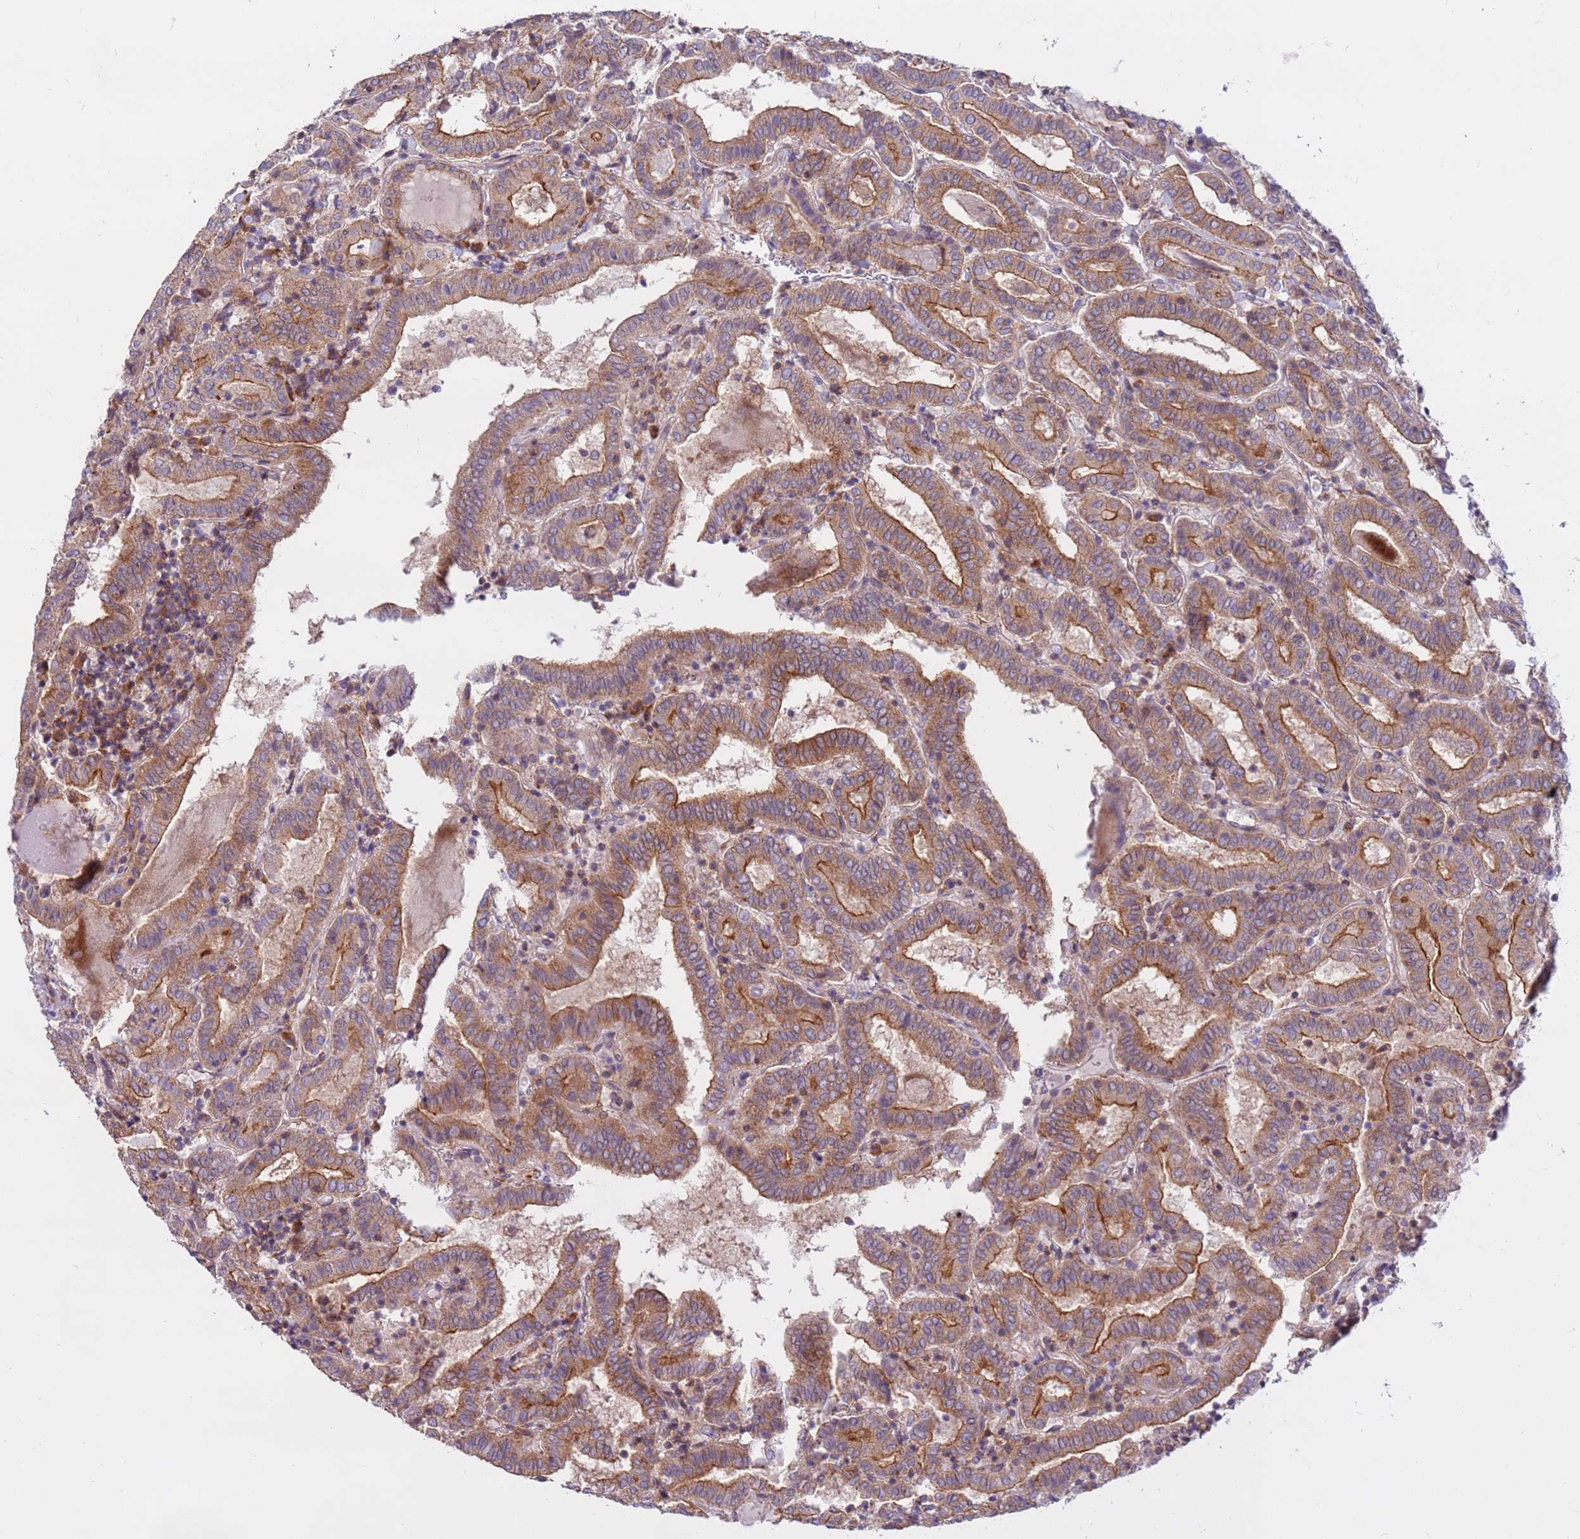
{"staining": {"intensity": "moderate", "quantity": ">75%", "location": "cytoplasmic/membranous"}, "tissue": "thyroid cancer", "cell_type": "Tumor cells", "image_type": "cancer", "snomed": [{"axis": "morphology", "description": "Papillary adenocarcinoma, NOS"}, {"axis": "topography", "description": "Thyroid gland"}], "caption": "A photomicrograph of human thyroid papillary adenocarcinoma stained for a protein reveals moderate cytoplasmic/membranous brown staining in tumor cells.", "gene": "DDX19B", "patient": {"sex": "female", "age": 72}}